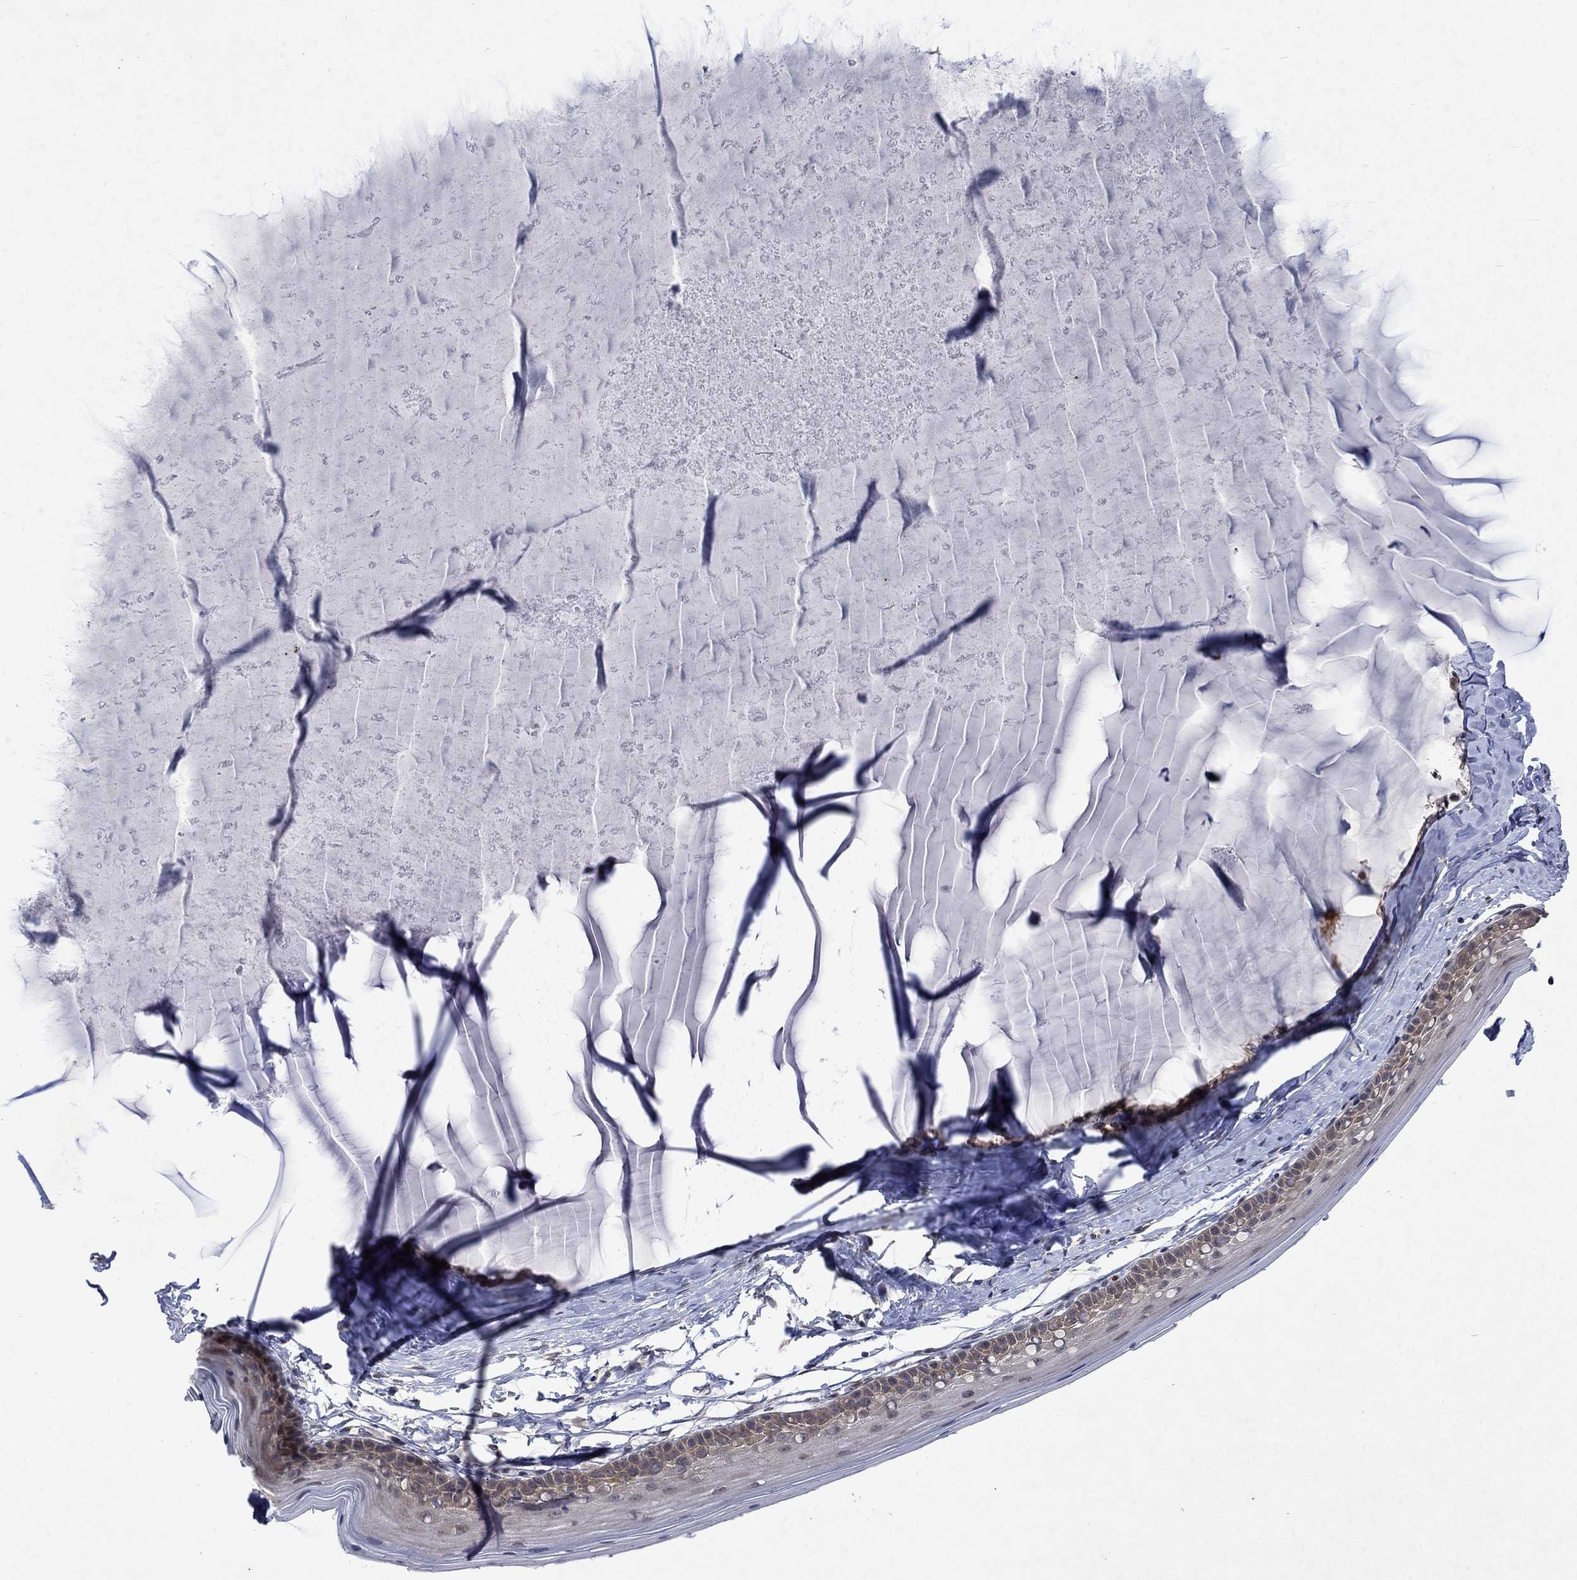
{"staining": {"intensity": "negative", "quantity": "none", "location": "none"}, "tissue": "cervix", "cell_type": "Glandular cells", "image_type": "normal", "snomed": [{"axis": "morphology", "description": "Normal tissue, NOS"}, {"axis": "topography", "description": "Cervix"}], "caption": "A high-resolution histopathology image shows IHC staining of normal cervix, which exhibits no significant staining in glandular cells.", "gene": "PPP1R9A", "patient": {"sex": "female", "age": 40}}